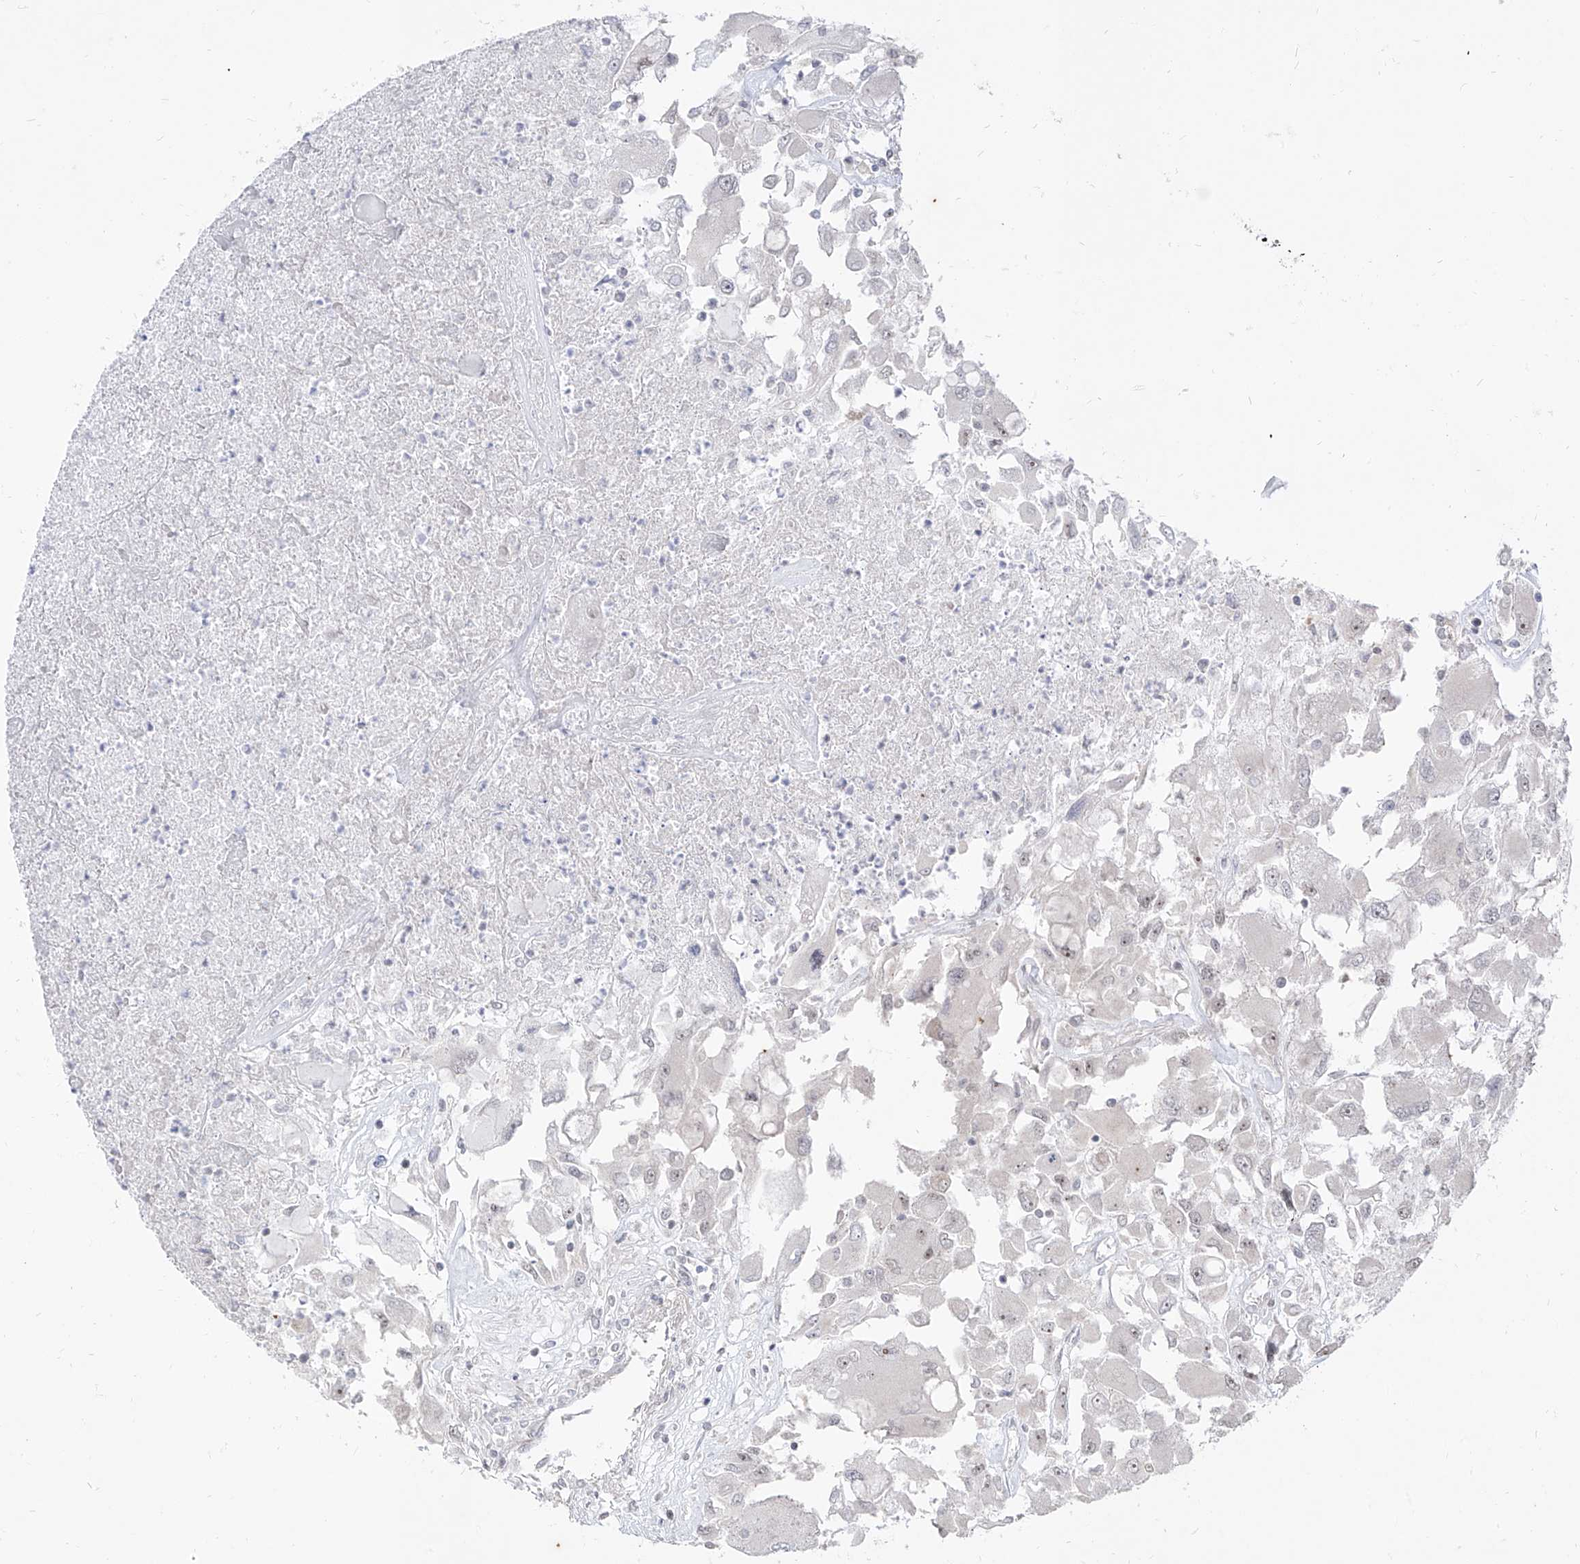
{"staining": {"intensity": "negative", "quantity": "none", "location": "none"}, "tissue": "renal cancer", "cell_type": "Tumor cells", "image_type": "cancer", "snomed": [{"axis": "morphology", "description": "Adenocarcinoma, NOS"}, {"axis": "topography", "description": "Kidney"}], "caption": "Adenocarcinoma (renal) was stained to show a protein in brown. There is no significant expression in tumor cells.", "gene": "PHF20L1", "patient": {"sex": "female", "age": 52}}